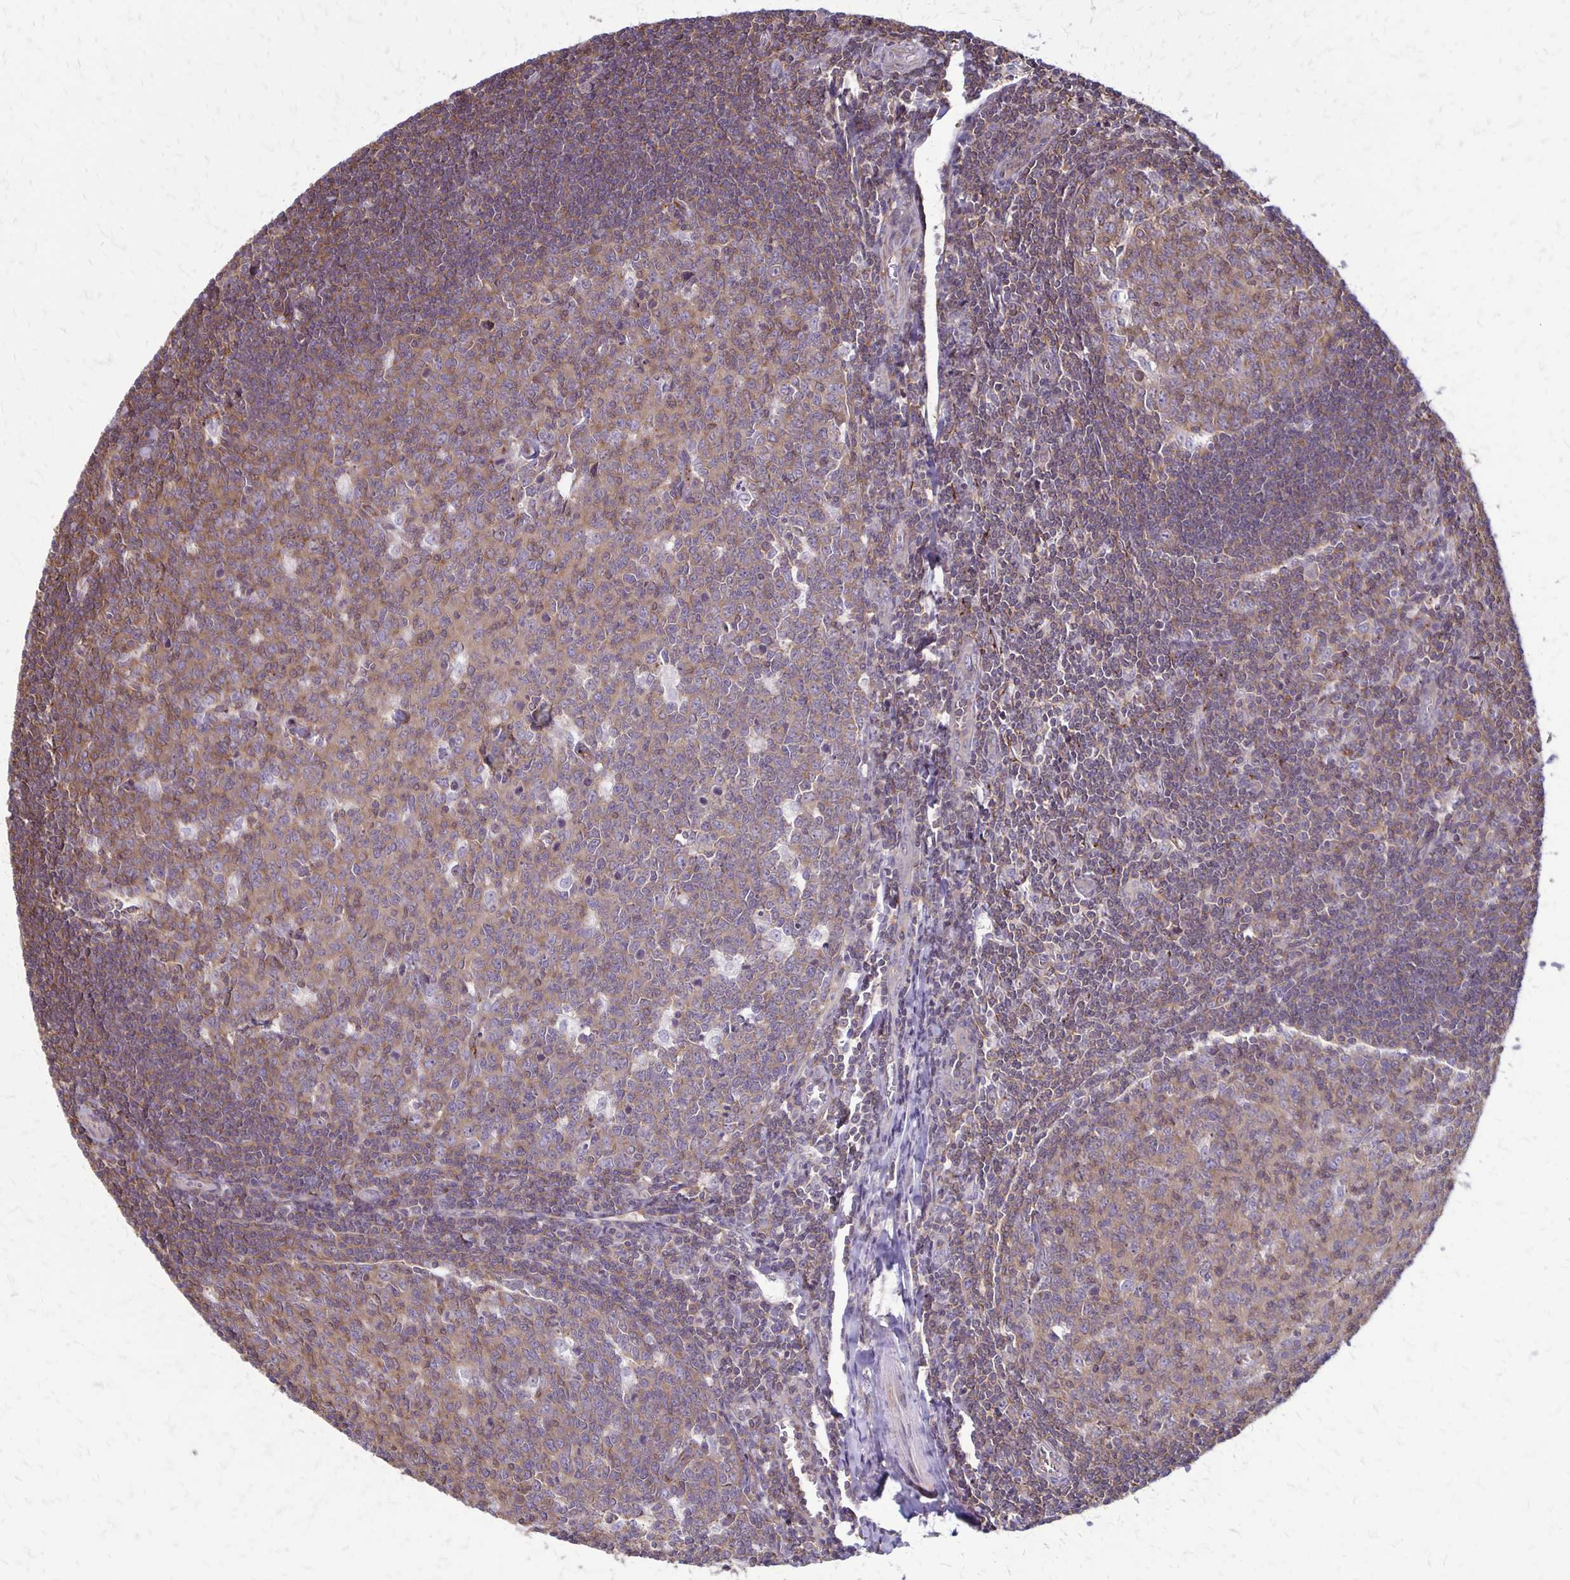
{"staining": {"intensity": "moderate", "quantity": "25%-75%", "location": "cytoplasmic/membranous"}, "tissue": "tonsil", "cell_type": "Germinal center cells", "image_type": "normal", "snomed": [{"axis": "morphology", "description": "Normal tissue, NOS"}, {"axis": "topography", "description": "Tonsil"}], "caption": "Tonsil stained with DAB (3,3'-diaminobenzidine) immunohistochemistry (IHC) demonstrates medium levels of moderate cytoplasmic/membranous positivity in about 25%-75% of germinal center cells.", "gene": "SEPTIN5", "patient": {"sex": "male", "age": 27}}